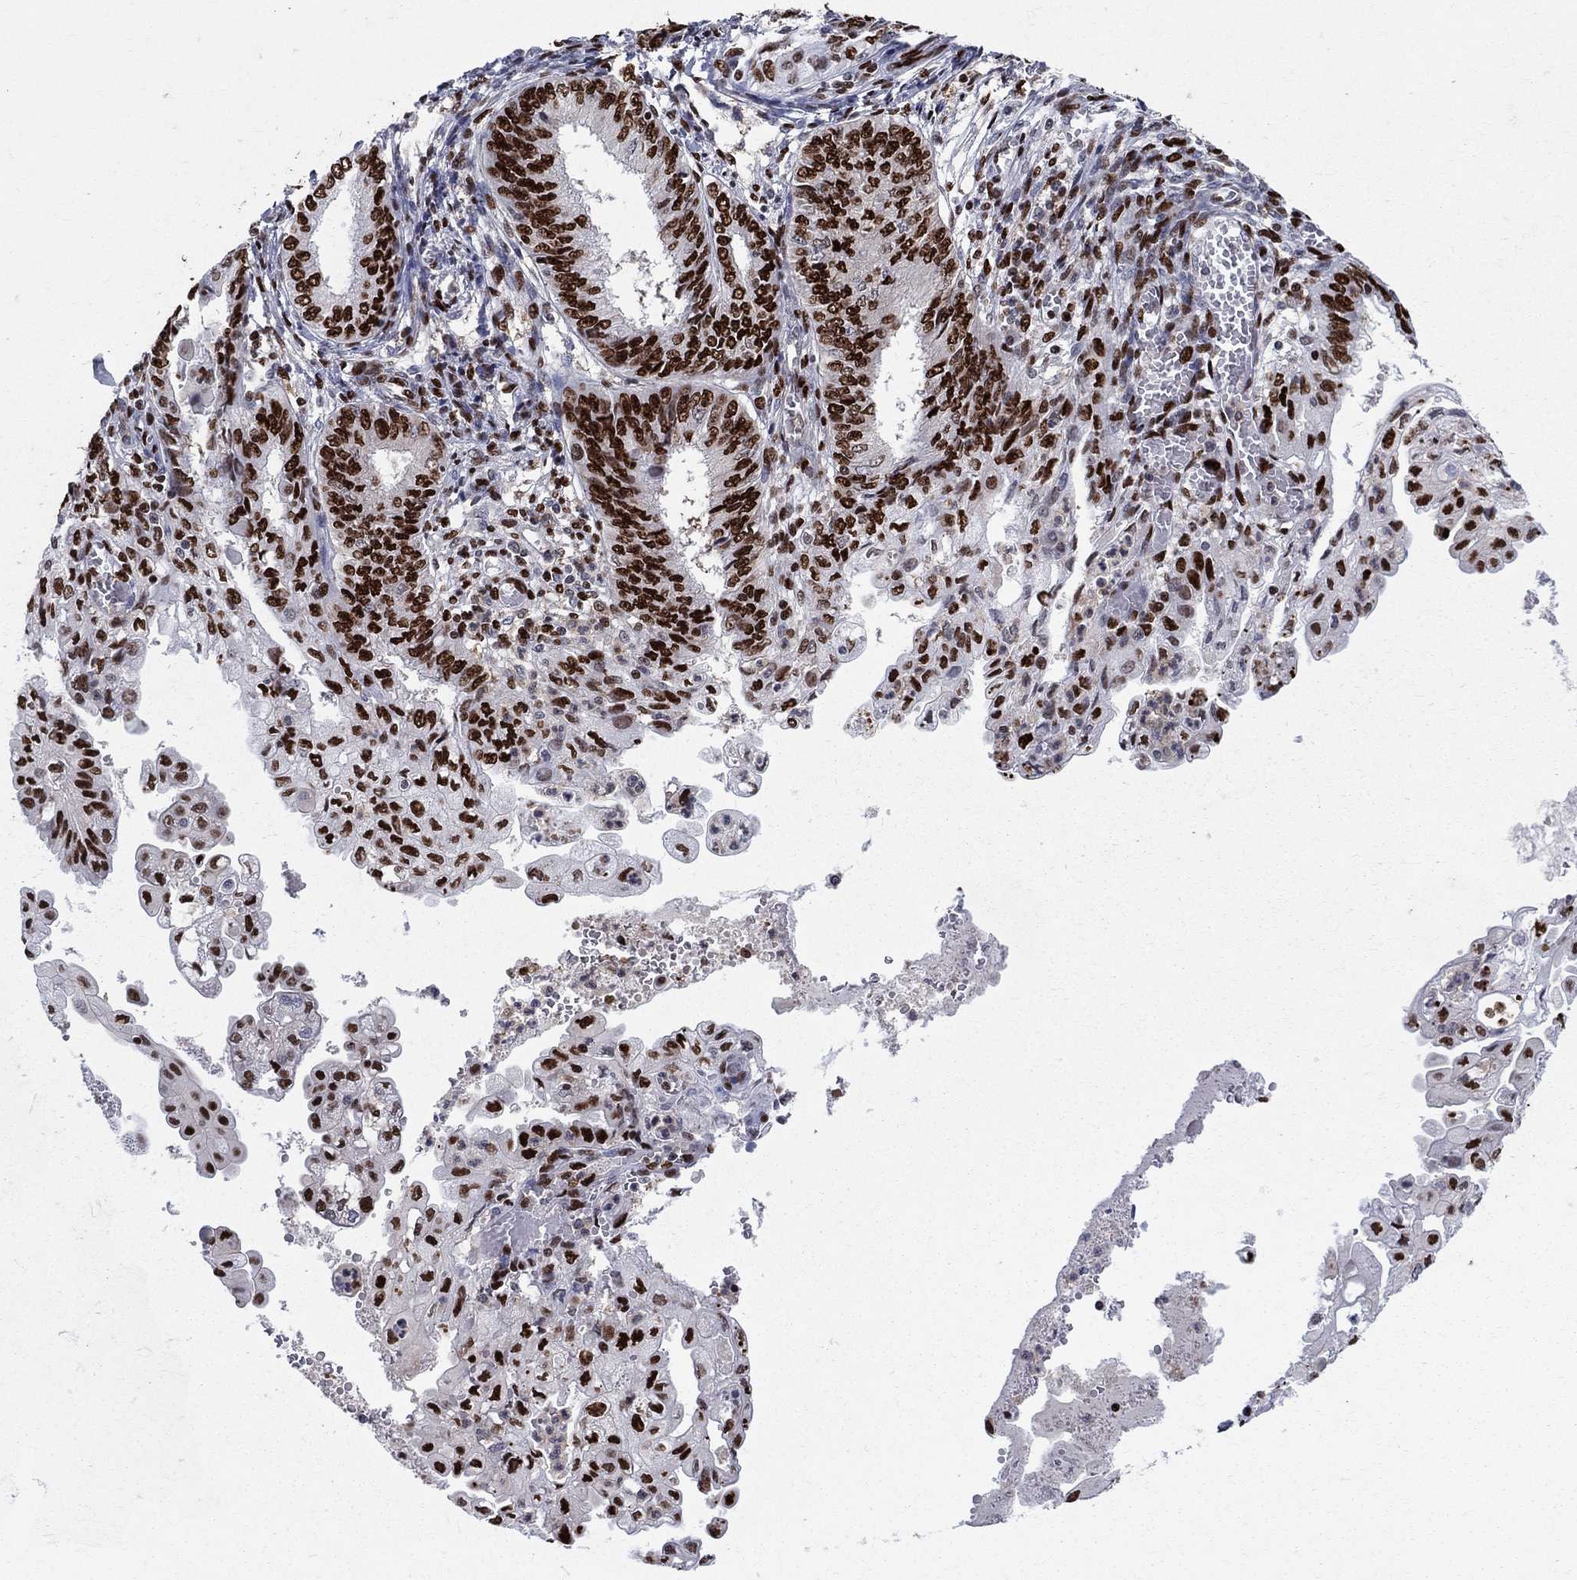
{"staining": {"intensity": "strong", "quantity": ">75%", "location": "nuclear"}, "tissue": "endometrial cancer", "cell_type": "Tumor cells", "image_type": "cancer", "snomed": [{"axis": "morphology", "description": "Adenocarcinoma, NOS"}, {"axis": "topography", "description": "Endometrium"}], "caption": "Protein analysis of endometrial cancer tissue shows strong nuclear positivity in approximately >75% of tumor cells.", "gene": "ZNHIT3", "patient": {"sex": "female", "age": 68}}